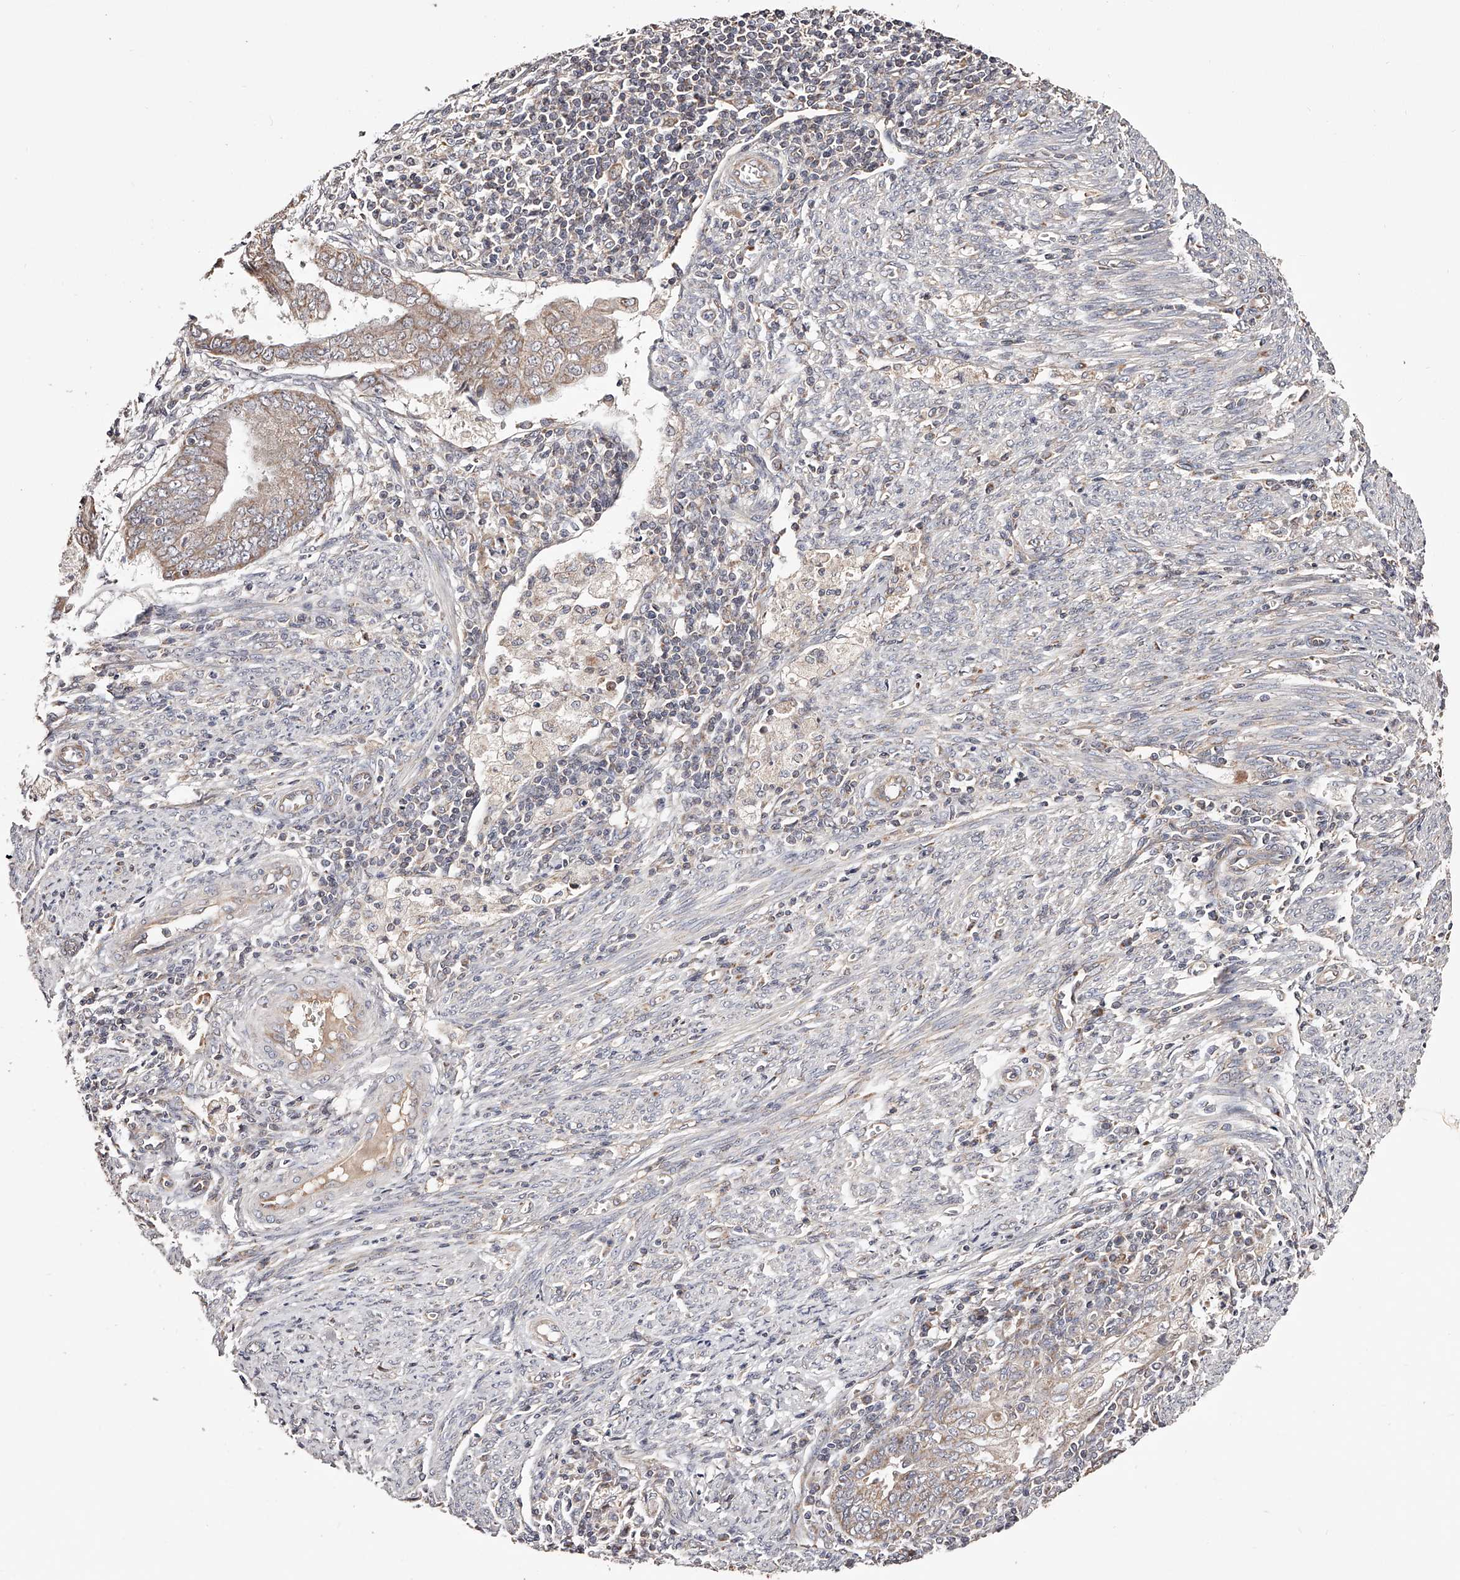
{"staining": {"intensity": "weak", "quantity": "25%-75%", "location": "cytoplasmic/membranous"}, "tissue": "endometrial cancer", "cell_type": "Tumor cells", "image_type": "cancer", "snomed": [{"axis": "morphology", "description": "Polyp, NOS"}, {"axis": "morphology", "description": "Adenocarcinoma, NOS"}, {"axis": "morphology", "description": "Adenoma, NOS"}, {"axis": "topography", "description": "Endometrium"}], "caption": "This is an image of immunohistochemistry (IHC) staining of endometrial cancer, which shows weak staining in the cytoplasmic/membranous of tumor cells.", "gene": "USP21", "patient": {"sex": "female", "age": 79}}